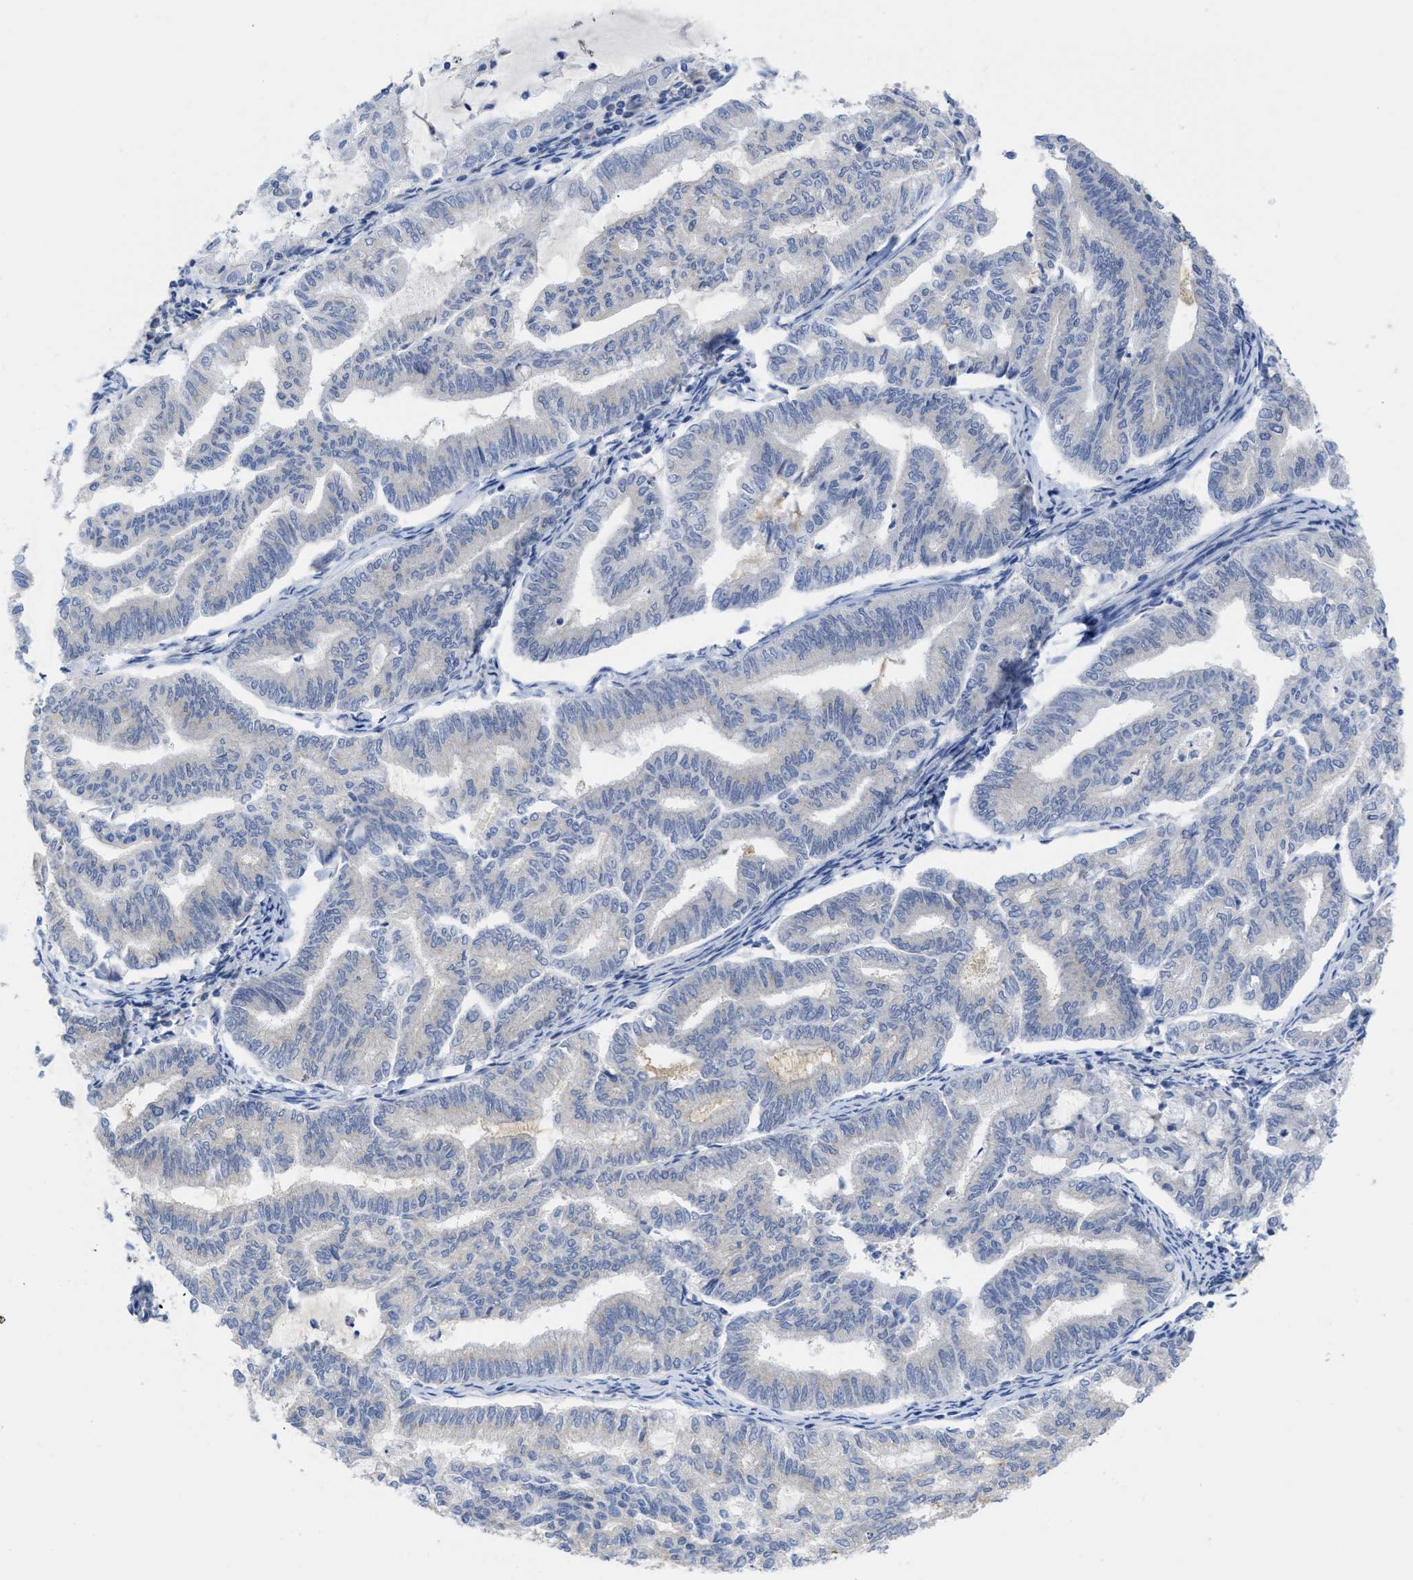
{"staining": {"intensity": "negative", "quantity": "none", "location": "none"}, "tissue": "endometrial cancer", "cell_type": "Tumor cells", "image_type": "cancer", "snomed": [{"axis": "morphology", "description": "Adenocarcinoma, NOS"}, {"axis": "topography", "description": "Endometrium"}], "caption": "The photomicrograph displays no staining of tumor cells in endometrial cancer (adenocarcinoma).", "gene": "ACKR1", "patient": {"sex": "female", "age": 79}}